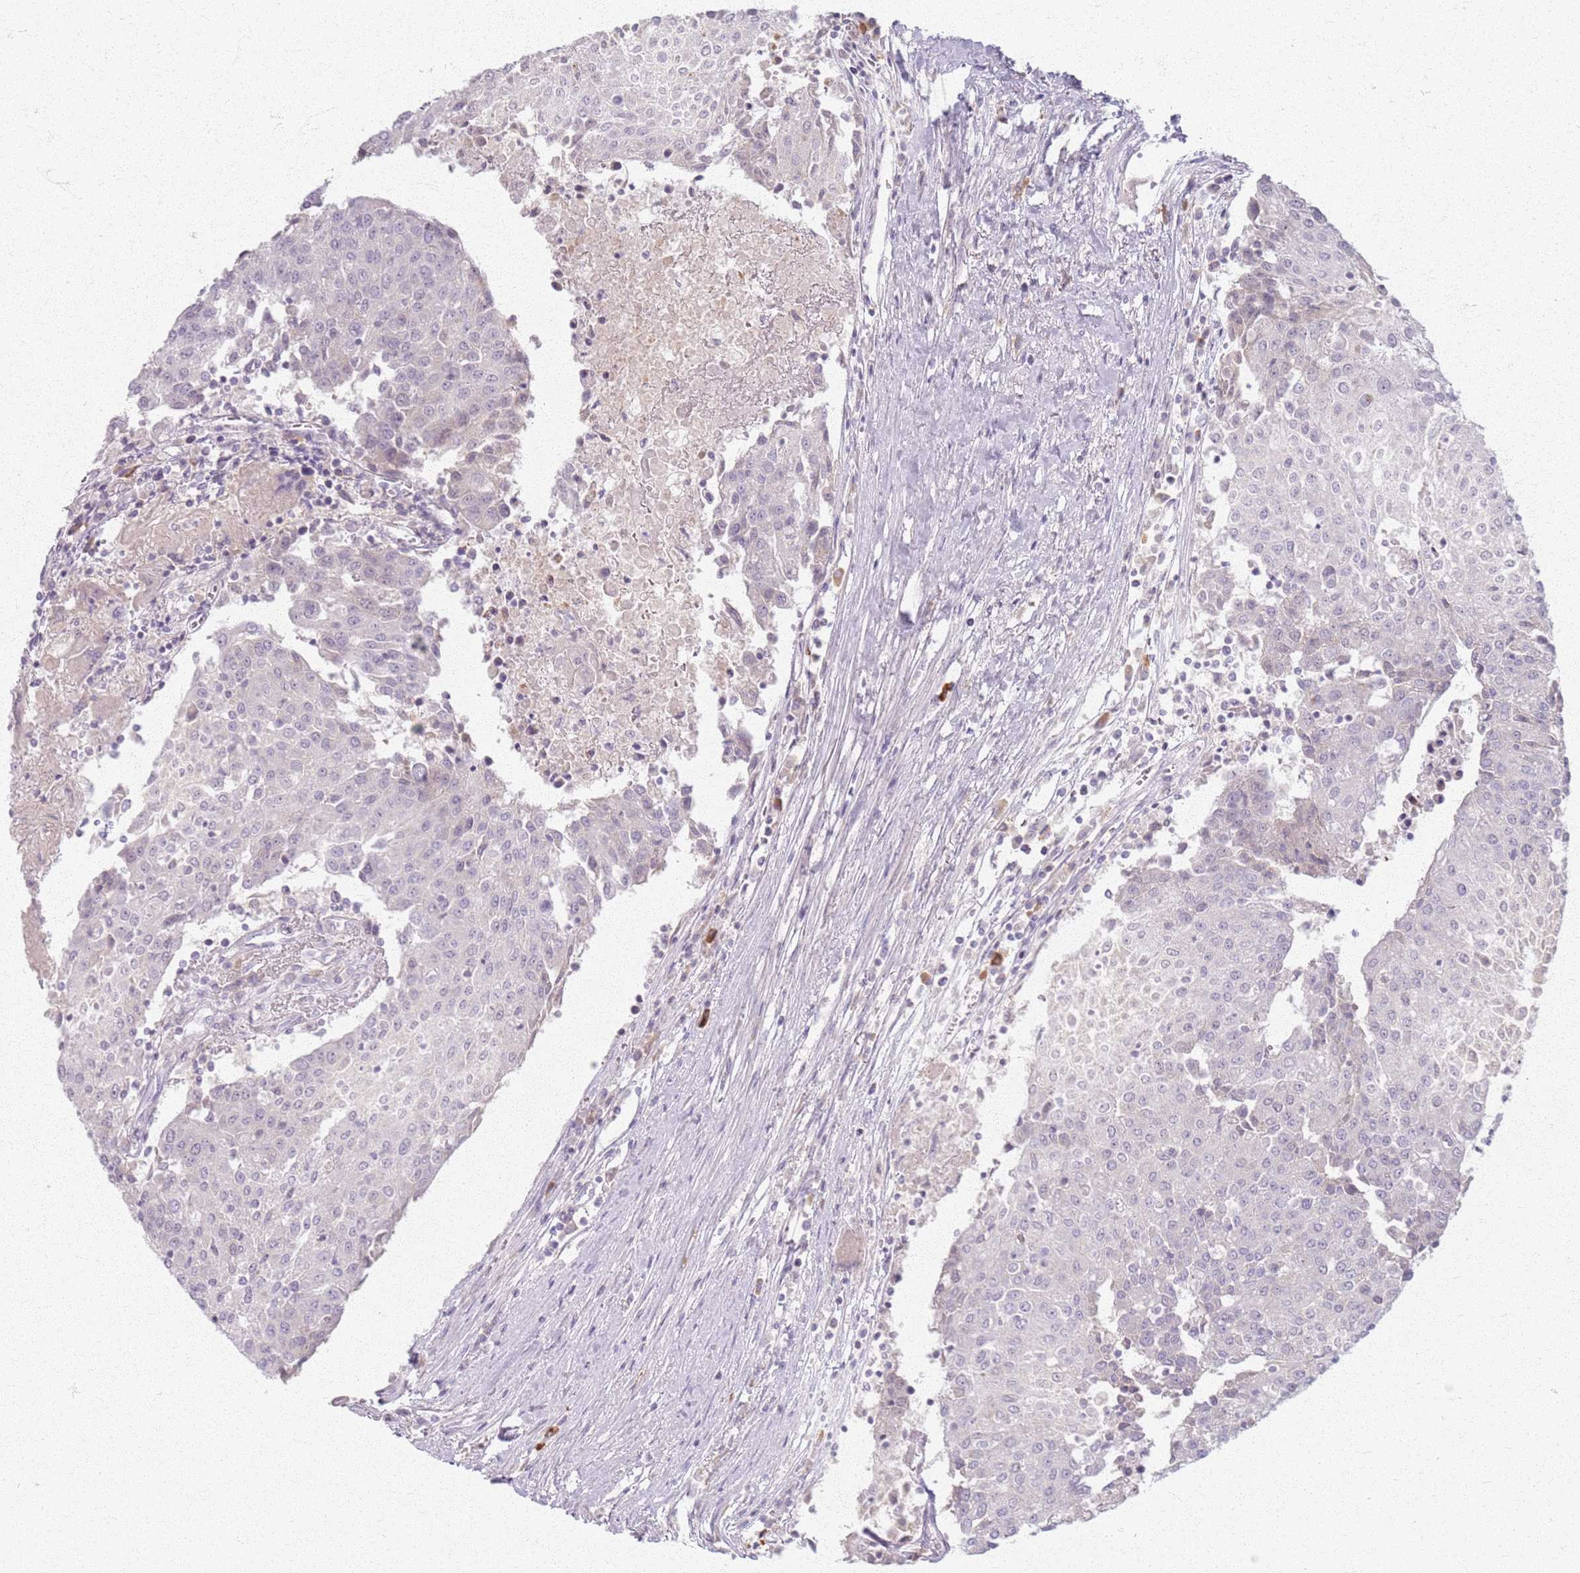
{"staining": {"intensity": "negative", "quantity": "none", "location": "none"}, "tissue": "urothelial cancer", "cell_type": "Tumor cells", "image_type": "cancer", "snomed": [{"axis": "morphology", "description": "Urothelial carcinoma, High grade"}, {"axis": "topography", "description": "Urinary bladder"}], "caption": "IHC micrograph of urothelial cancer stained for a protein (brown), which demonstrates no staining in tumor cells.", "gene": "CRIPT", "patient": {"sex": "female", "age": 85}}